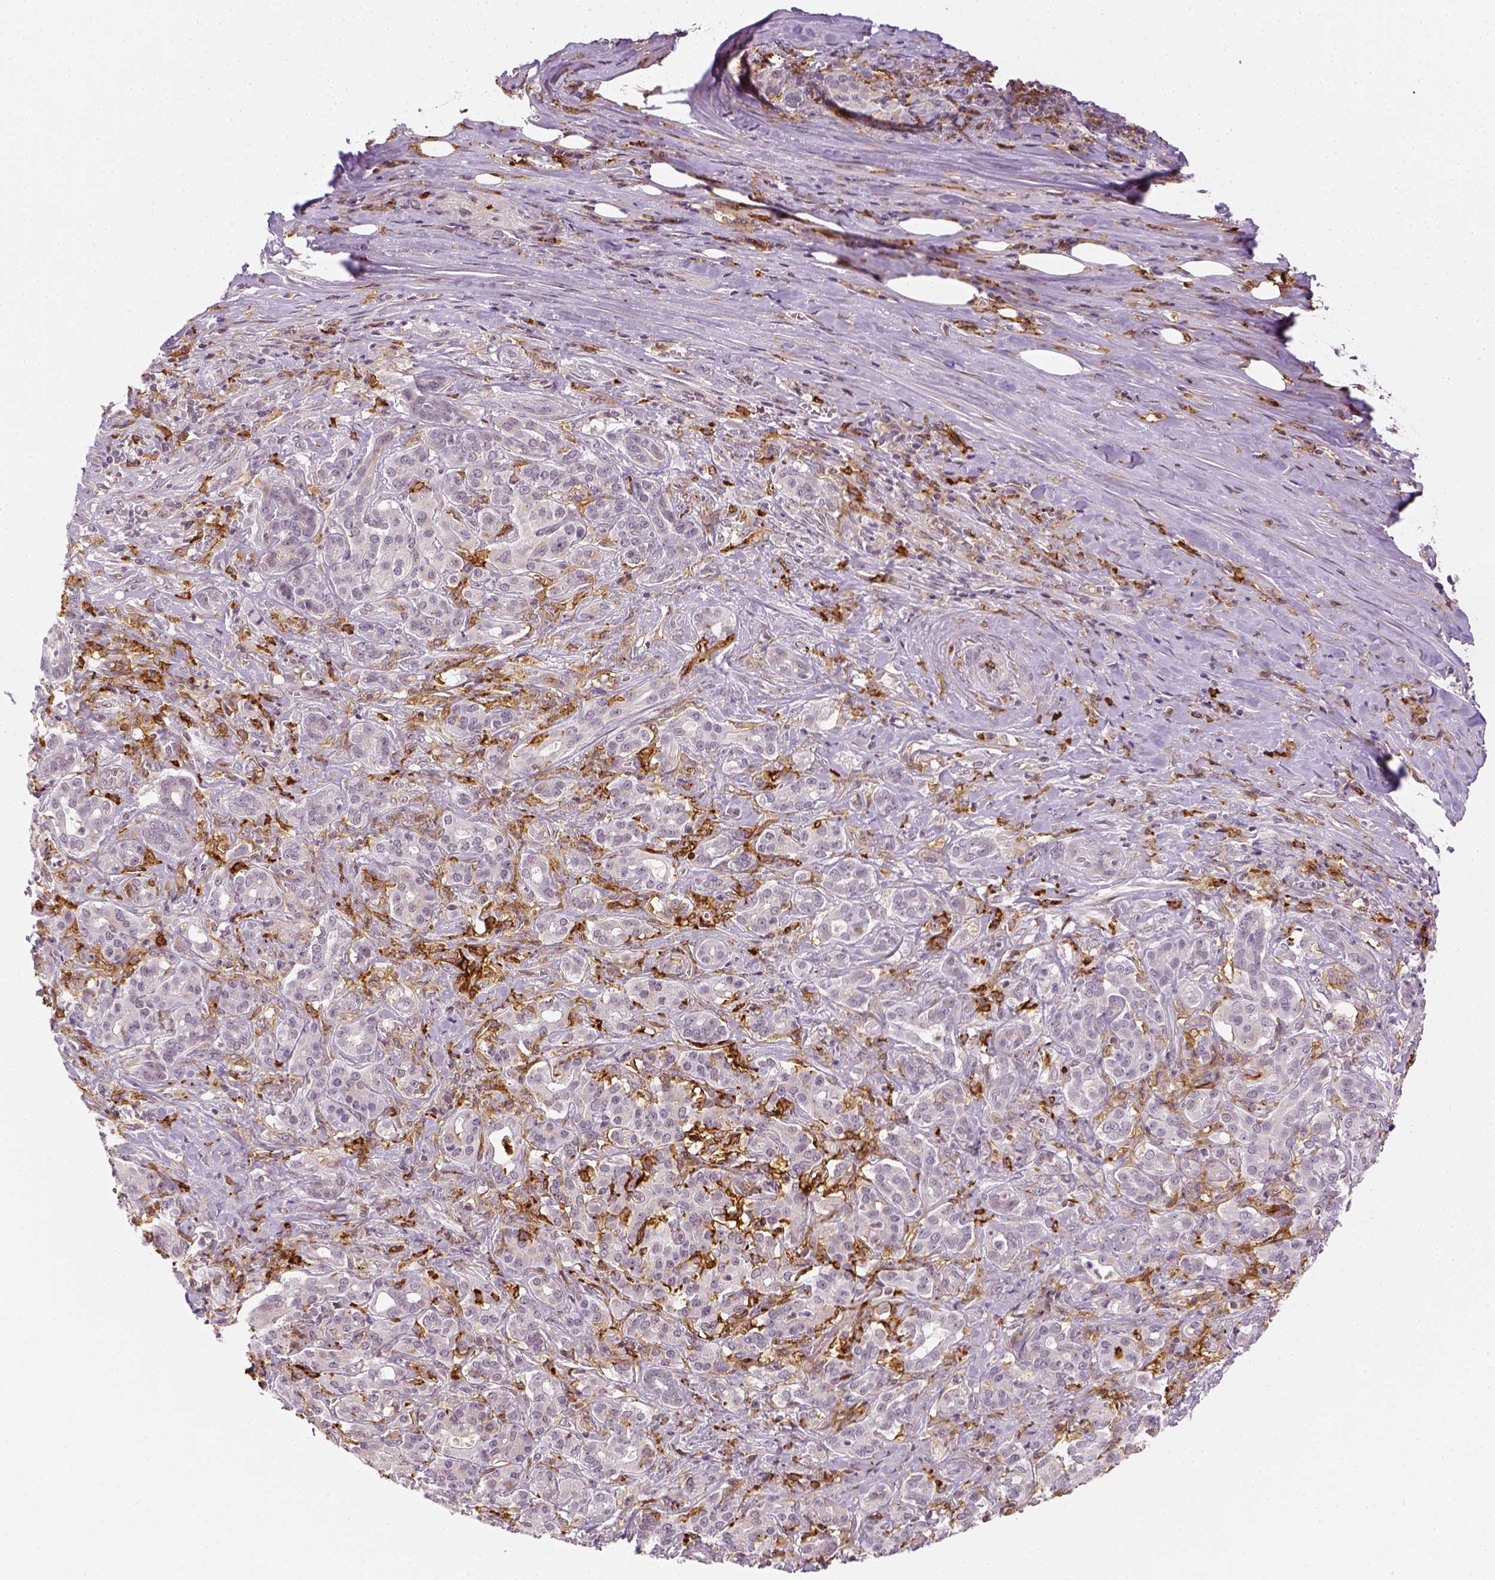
{"staining": {"intensity": "negative", "quantity": "none", "location": "none"}, "tissue": "pancreatic cancer", "cell_type": "Tumor cells", "image_type": "cancer", "snomed": [{"axis": "morphology", "description": "Normal tissue, NOS"}, {"axis": "morphology", "description": "Inflammation, NOS"}, {"axis": "morphology", "description": "Adenocarcinoma, NOS"}, {"axis": "topography", "description": "Pancreas"}], "caption": "Micrograph shows no protein expression in tumor cells of pancreatic cancer tissue.", "gene": "CD14", "patient": {"sex": "male", "age": 57}}